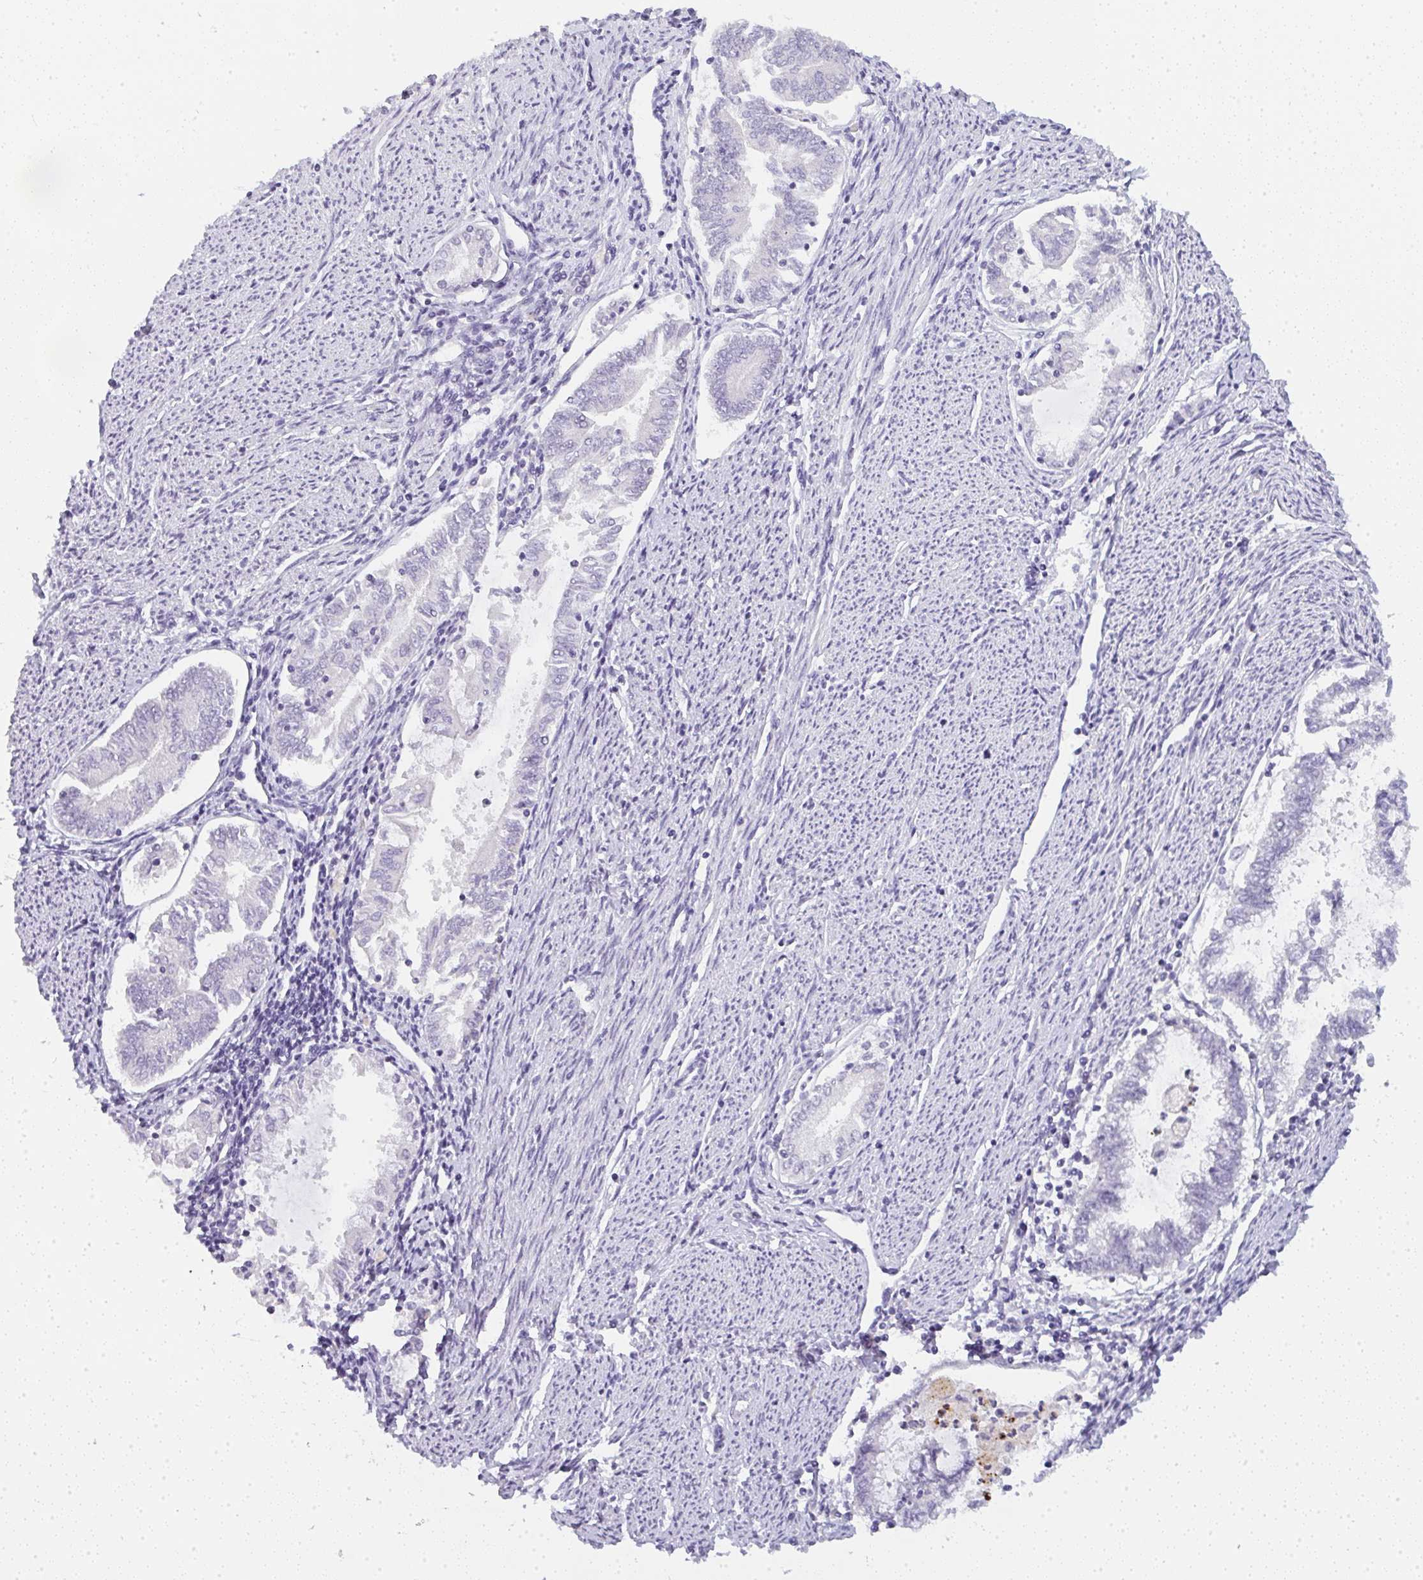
{"staining": {"intensity": "negative", "quantity": "none", "location": "none"}, "tissue": "endometrial cancer", "cell_type": "Tumor cells", "image_type": "cancer", "snomed": [{"axis": "morphology", "description": "Adenocarcinoma, NOS"}, {"axis": "topography", "description": "Endometrium"}], "caption": "Protein analysis of adenocarcinoma (endometrial) shows no significant staining in tumor cells.", "gene": "LPAR4", "patient": {"sex": "female", "age": 79}}